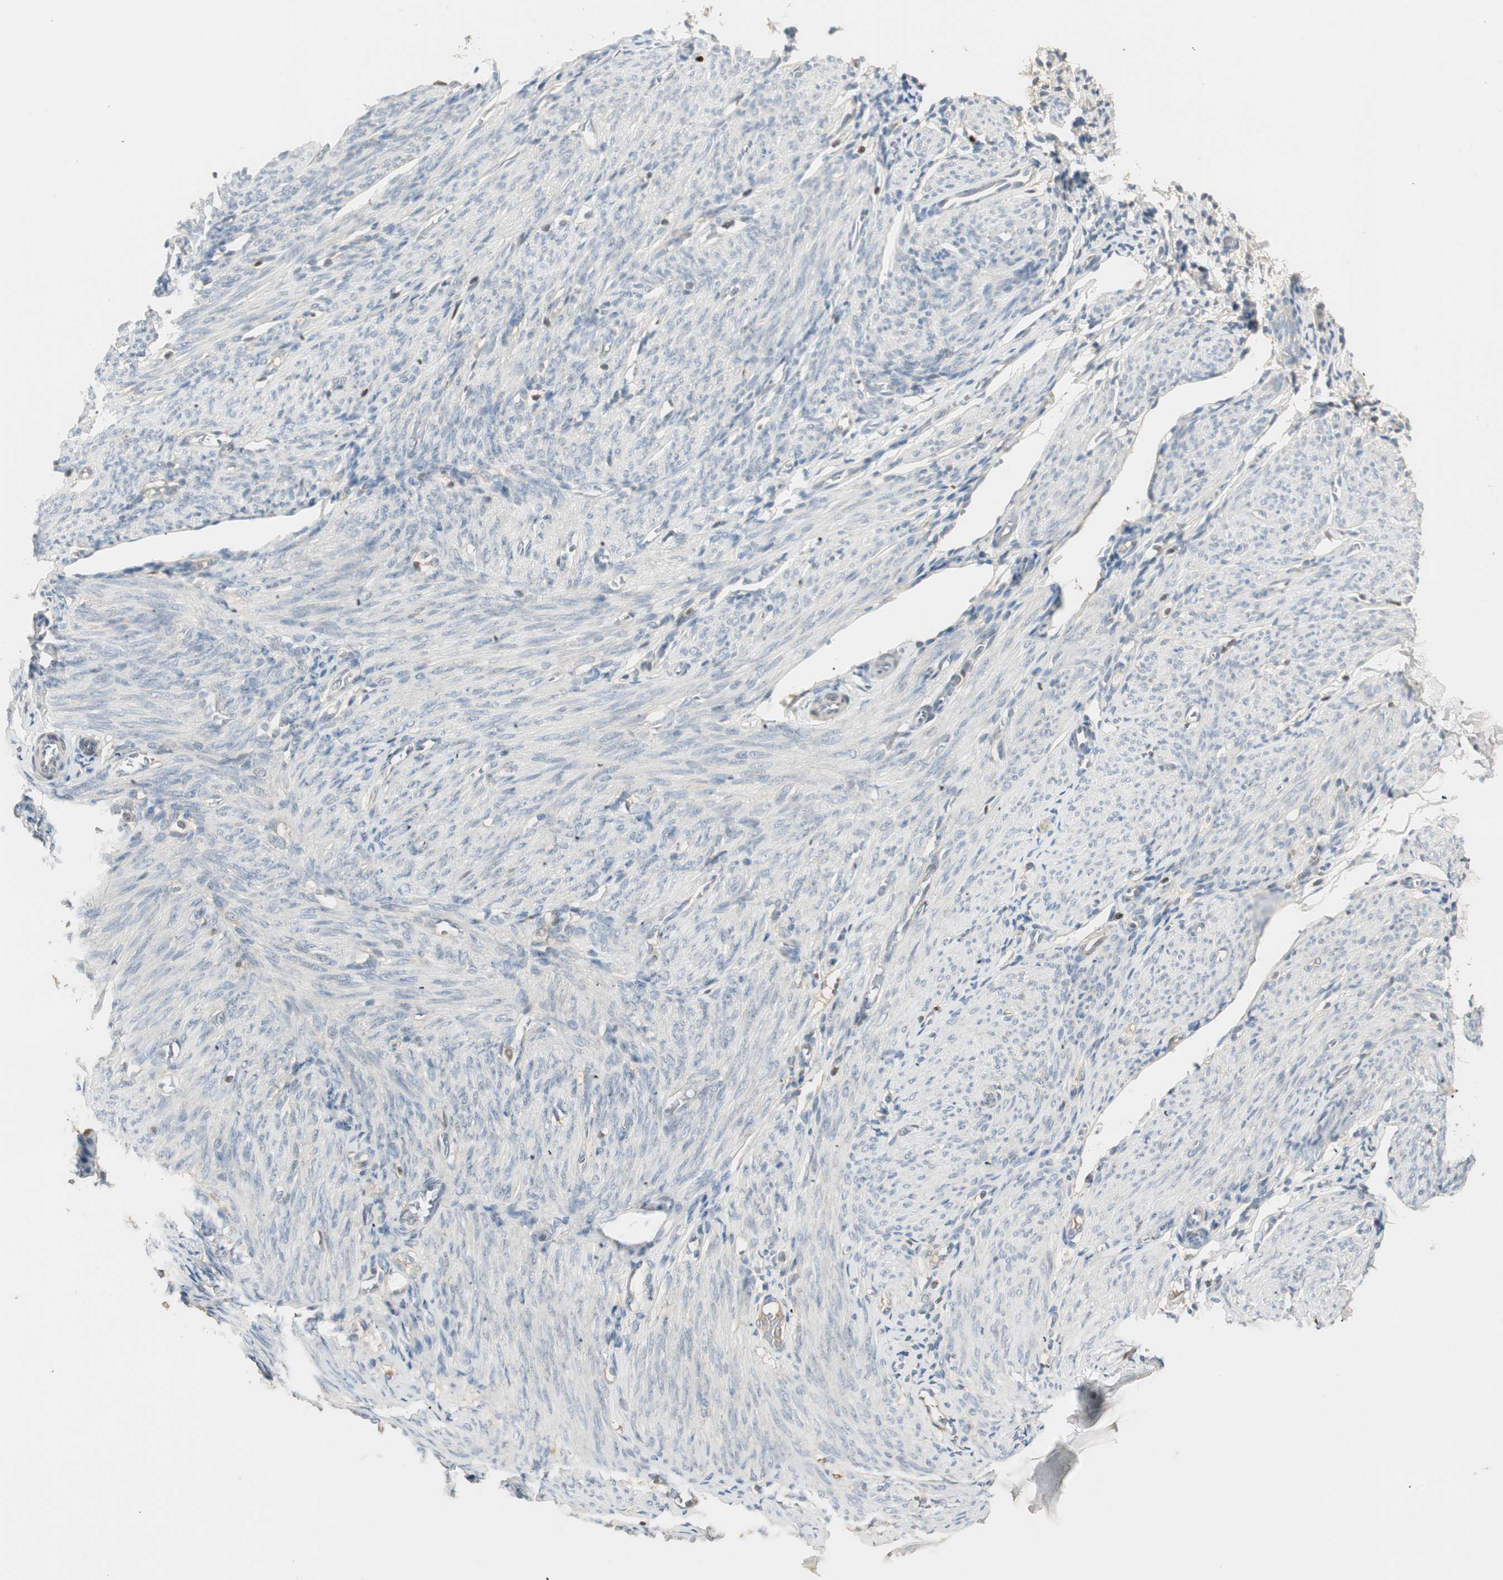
{"staining": {"intensity": "negative", "quantity": "none", "location": "none"}, "tissue": "endometrium", "cell_type": "Cells in endometrial stroma", "image_type": "normal", "snomed": [{"axis": "morphology", "description": "Normal tissue, NOS"}, {"axis": "topography", "description": "Endometrium"}], "caption": "This photomicrograph is of normal endometrium stained with immunohistochemistry (IHC) to label a protein in brown with the nuclei are counter-stained blue. There is no positivity in cells in endometrial stroma.", "gene": "RUNX2", "patient": {"sex": "female", "age": 61}}